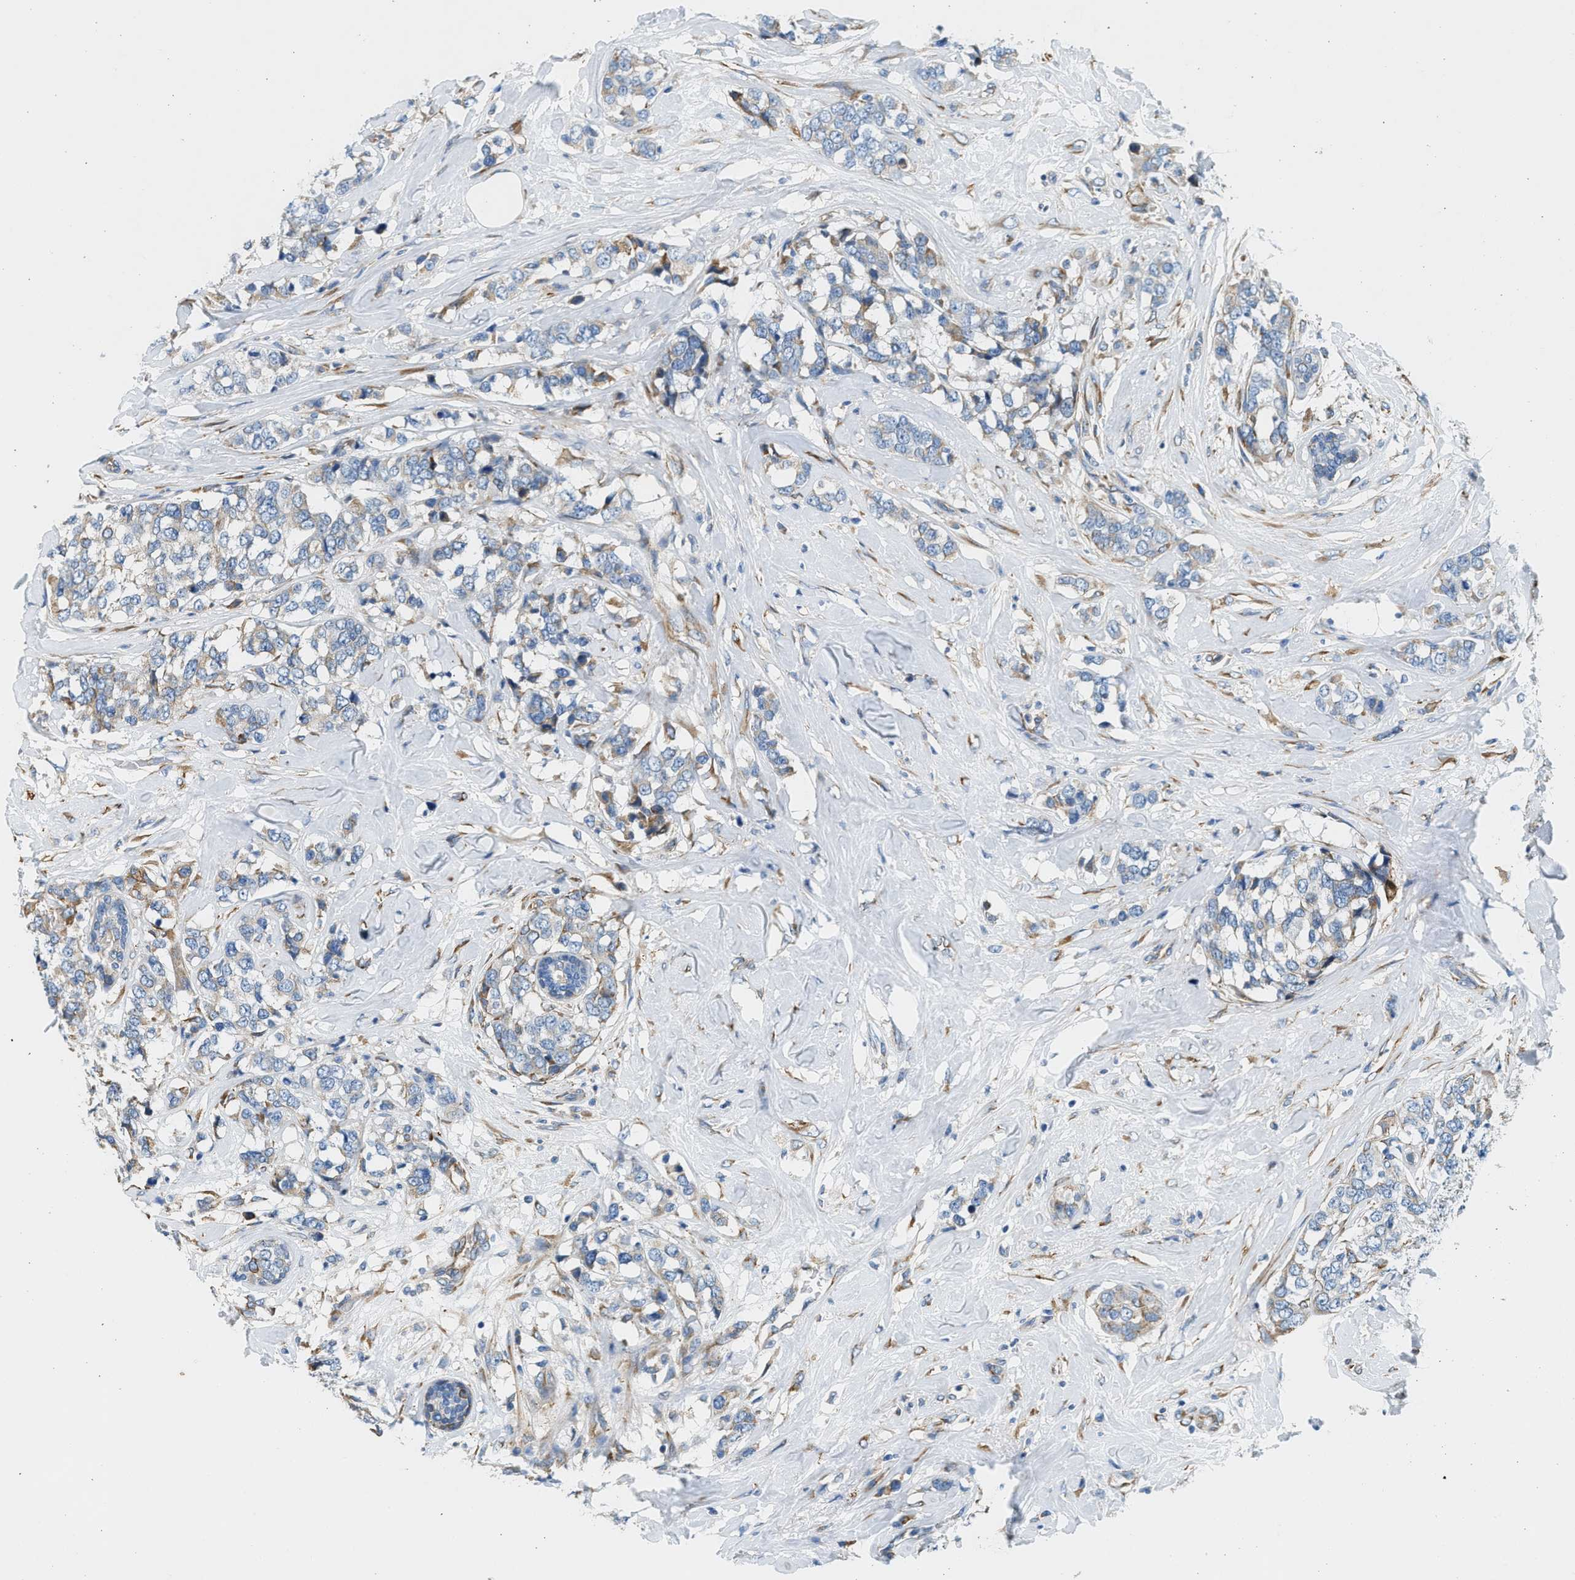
{"staining": {"intensity": "moderate", "quantity": "<25%", "location": "cytoplasmic/membranous"}, "tissue": "breast cancer", "cell_type": "Tumor cells", "image_type": "cancer", "snomed": [{"axis": "morphology", "description": "Lobular carcinoma"}, {"axis": "topography", "description": "Breast"}], "caption": "Protein expression analysis of breast lobular carcinoma demonstrates moderate cytoplasmic/membranous staining in approximately <25% of tumor cells.", "gene": "CNTN6", "patient": {"sex": "female", "age": 59}}